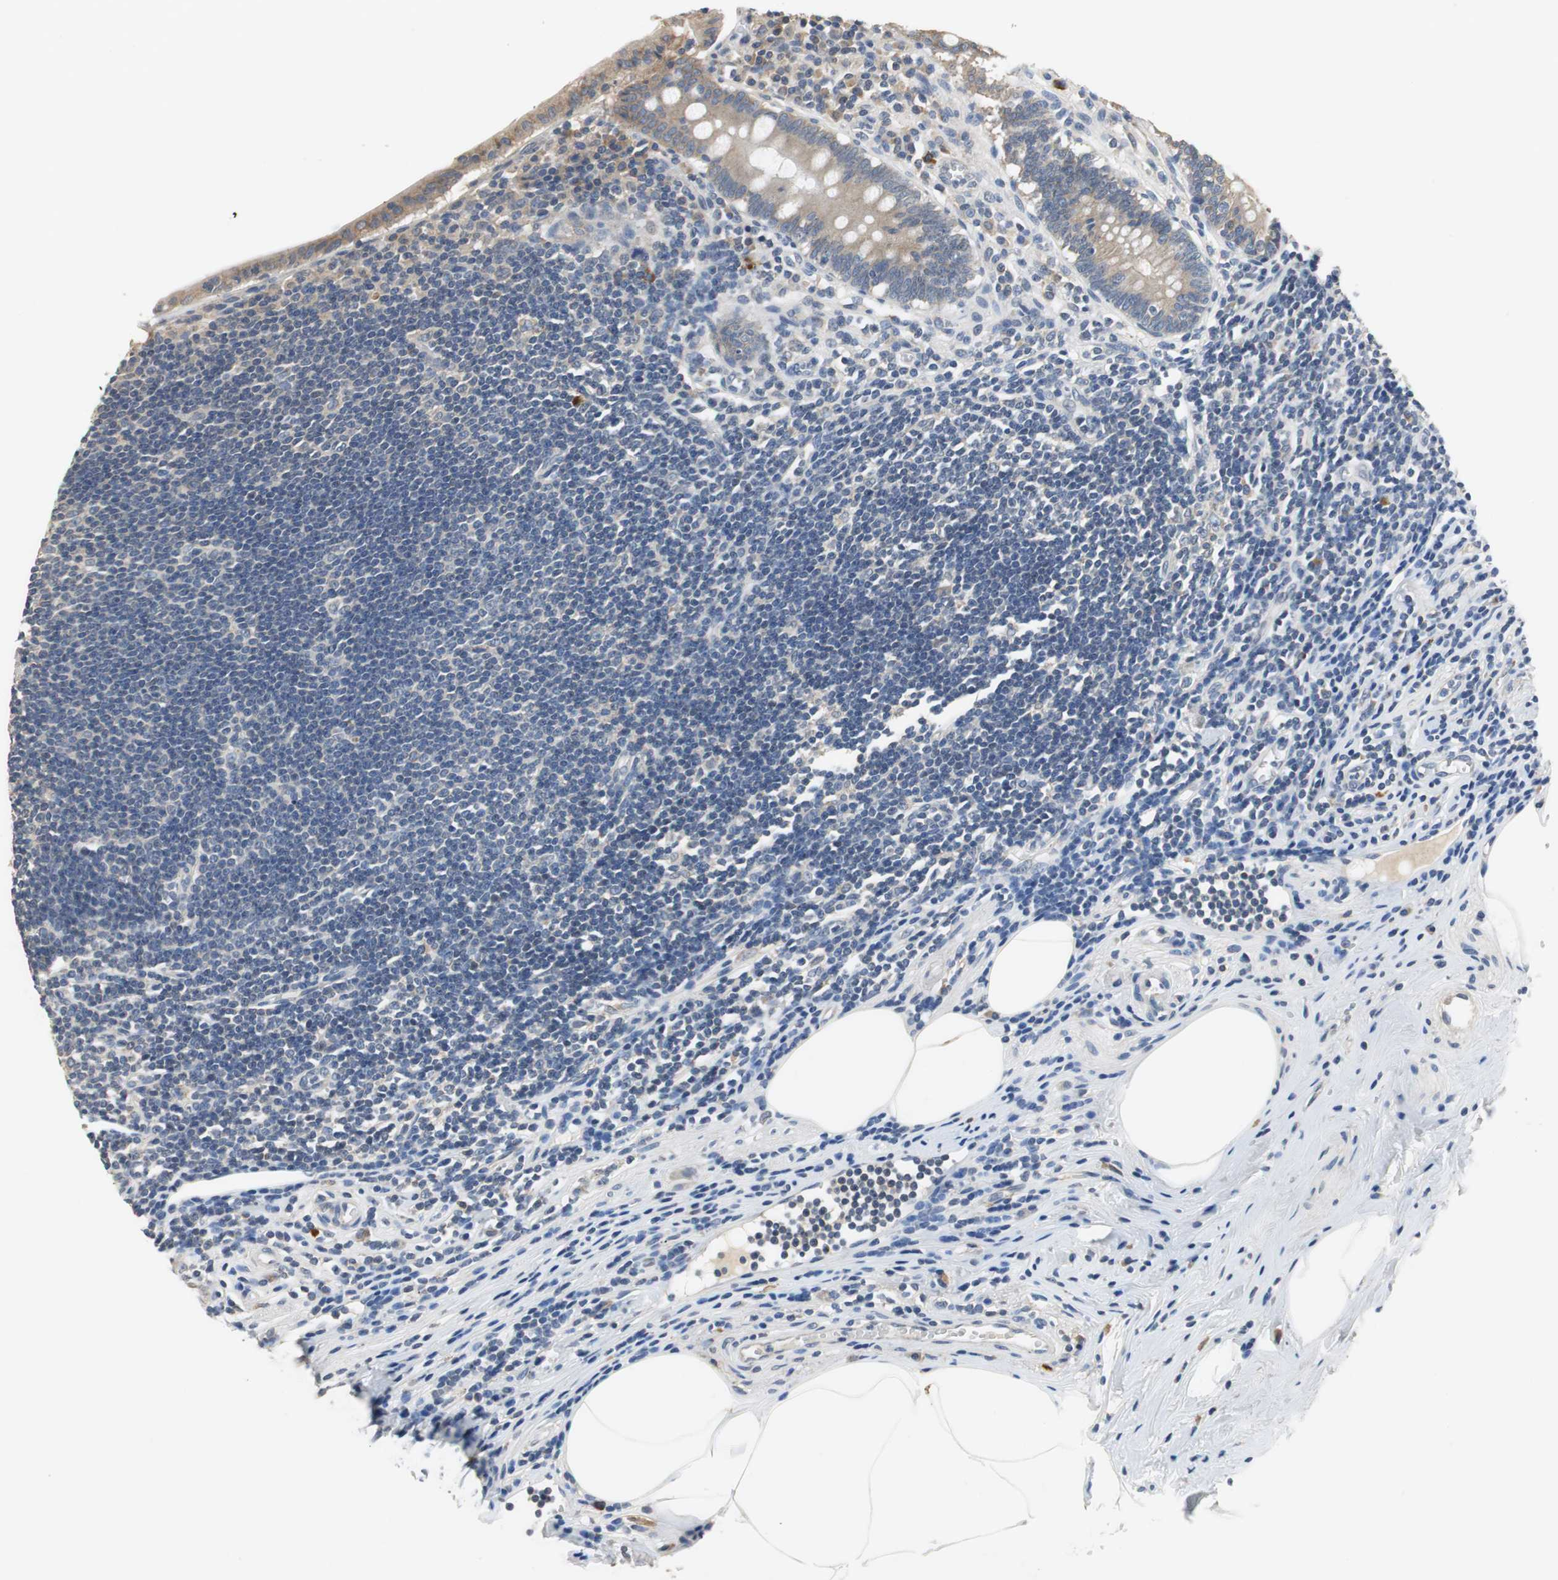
{"staining": {"intensity": "weak", "quantity": ">75%", "location": "cytoplasmic/membranous"}, "tissue": "appendix", "cell_type": "Glandular cells", "image_type": "normal", "snomed": [{"axis": "morphology", "description": "Normal tissue, NOS"}, {"axis": "topography", "description": "Appendix"}], "caption": "IHC of benign human appendix reveals low levels of weak cytoplasmic/membranous staining in about >75% of glandular cells.", "gene": "MTIF2", "patient": {"sex": "female", "age": 50}}